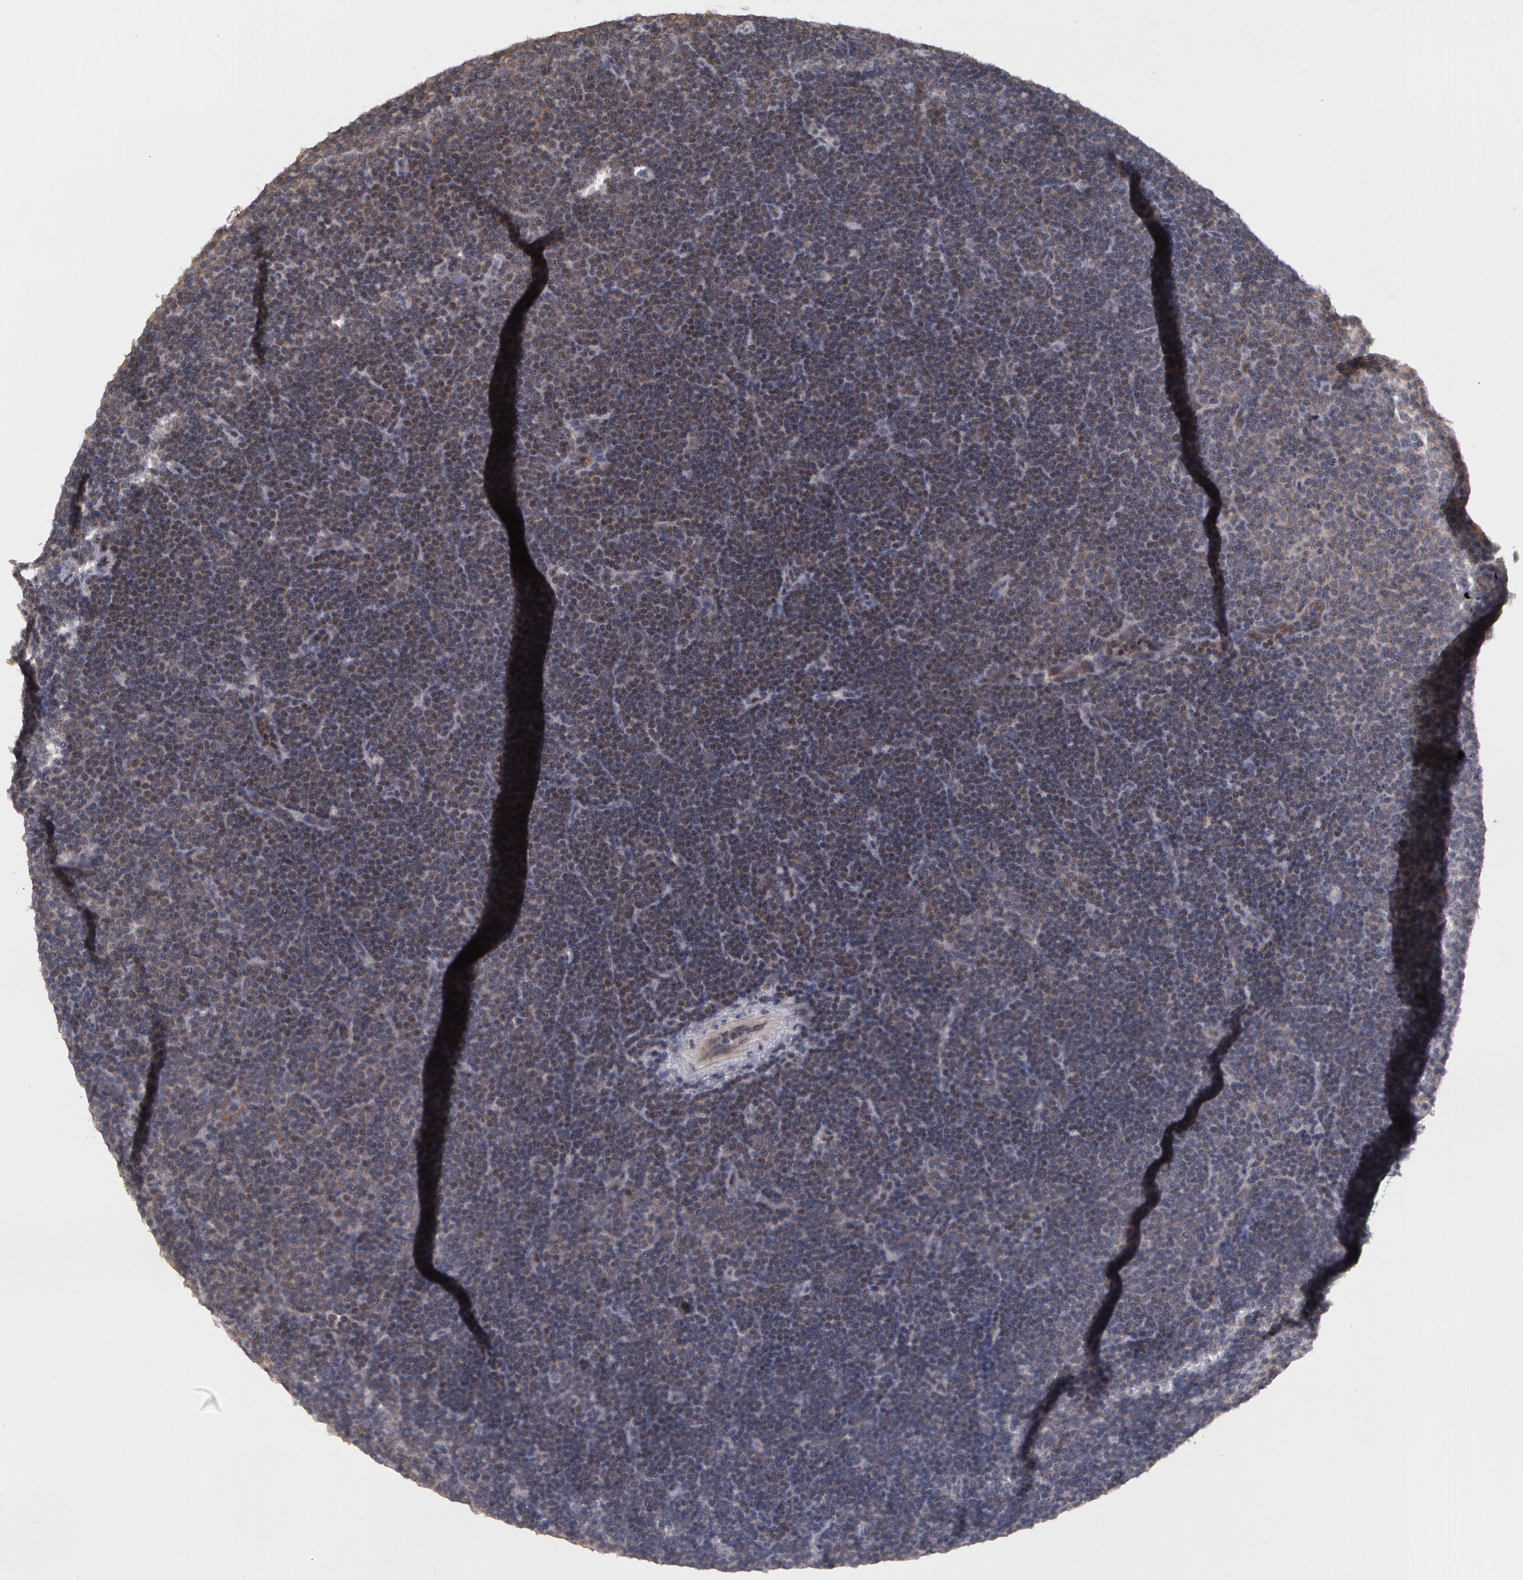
{"staining": {"intensity": "negative", "quantity": "none", "location": "none"}, "tissue": "lymphoma", "cell_type": "Tumor cells", "image_type": "cancer", "snomed": [{"axis": "morphology", "description": "Malignant lymphoma, non-Hodgkin's type, Low grade"}, {"axis": "topography", "description": "Lymph node"}], "caption": "IHC image of lymphoma stained for a protein (brown), which shows no expression in tumor cells. The staining is performed using DAB brown chromogen with nuclei counter-stained in using hematoxylin.", "gene": "STX5", "patient": {"sex": "male", "age": 57}}